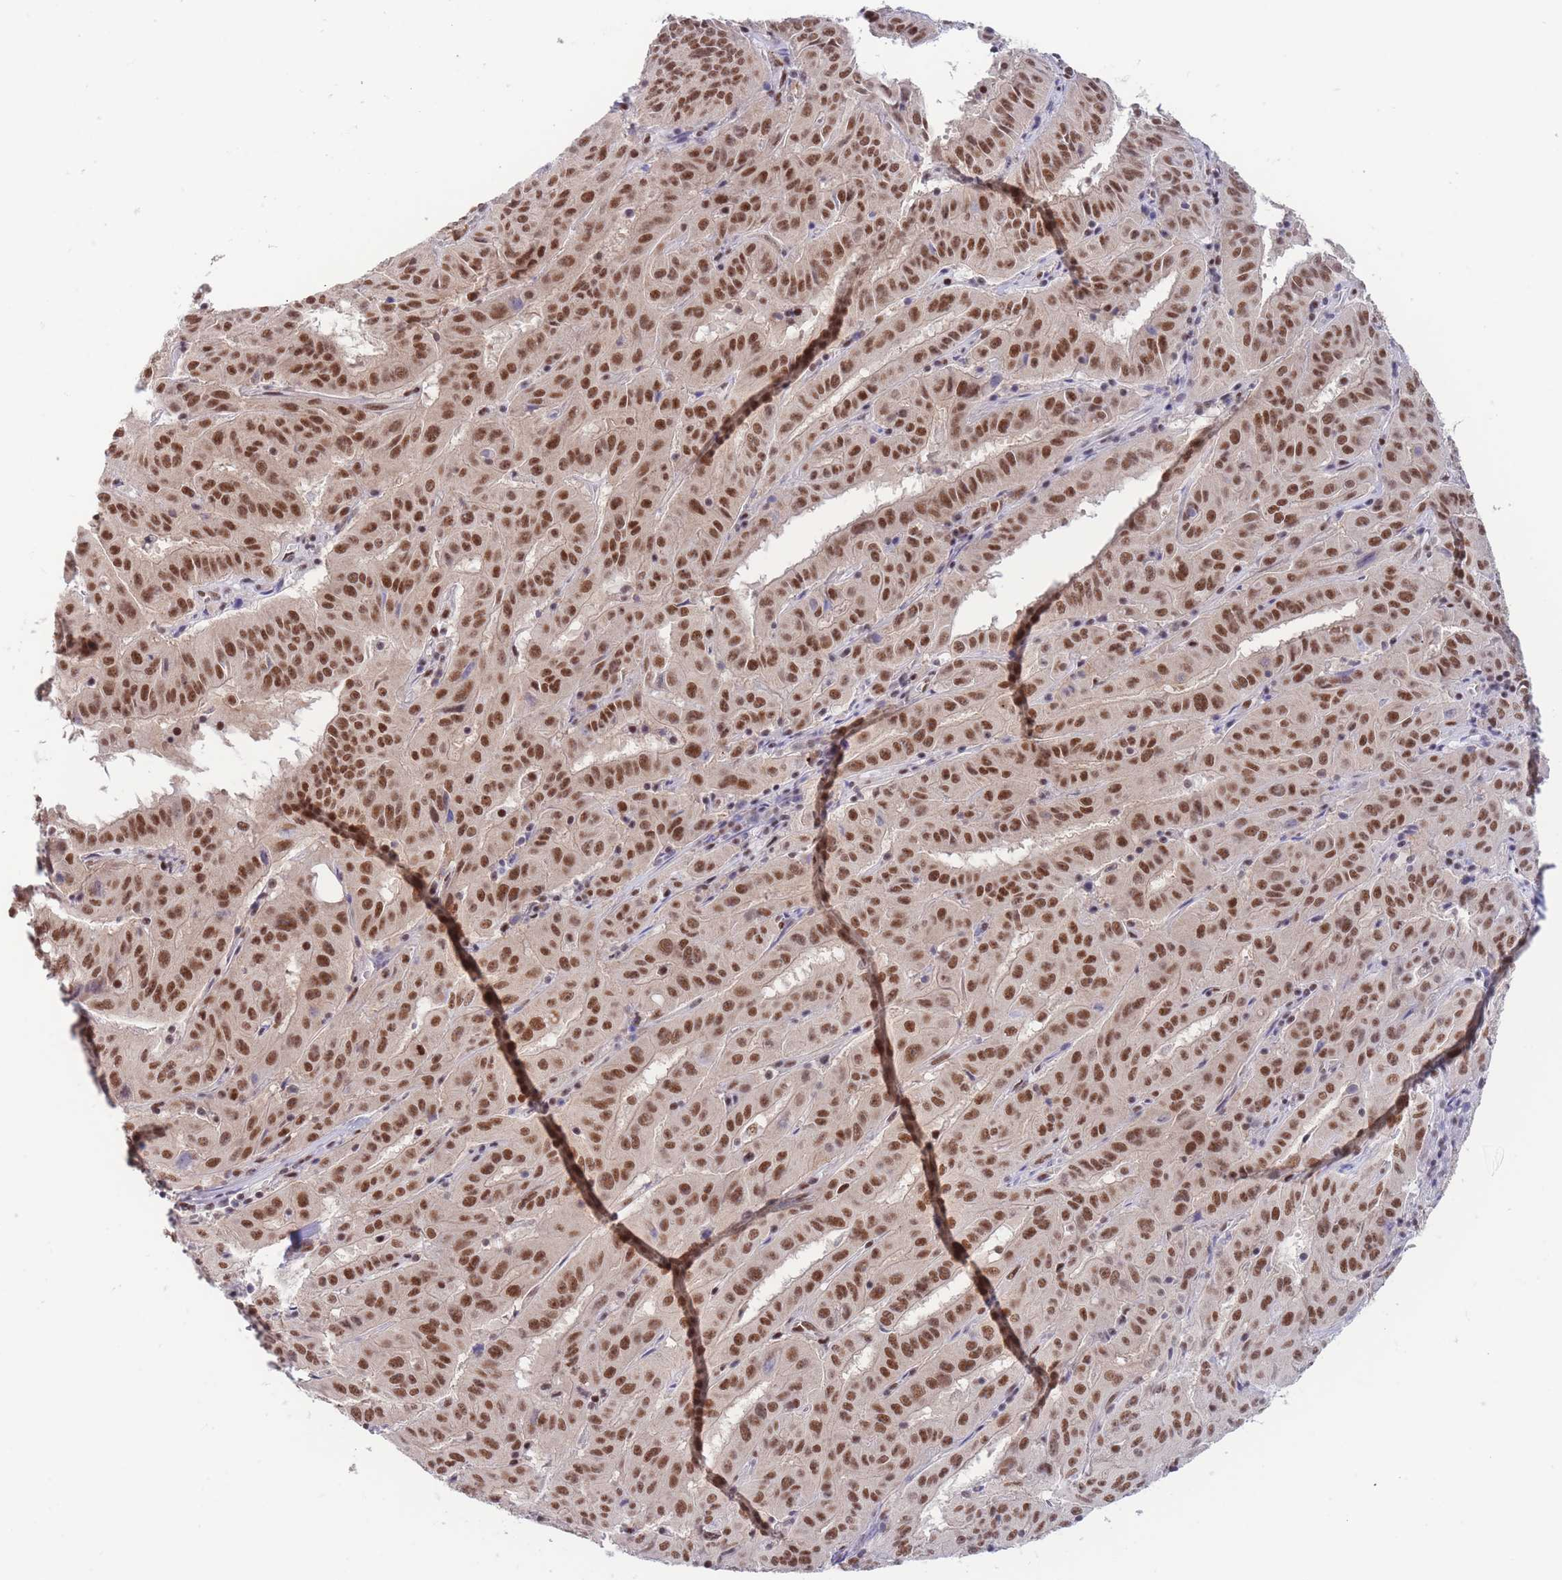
{"staining": {"intensity": "moderate", "quantity": ">75%", "location": "nuclear"}, "tissue": "pancreatic cancer", "cell_type": "Tumor cells", "image_type": "cancer", "snomed": [{"axis": "morphology", "description": "Adenocarcinoma, NOS"}, {"axis": "topography", "description": "Pancreas"}], "caption": "High-magnification brightfield microscopy of adenocarcinoma (pancreatic) stained with DAB (3,3'-diaminobenzidine) (brown) and counterstained with hematoxylin (blue). tumor cells exhibit moderate nuclear expression is seen in about>75% of cells.", "gene": "SMAD9", "patient": {"sex": "male", "age": 63}}